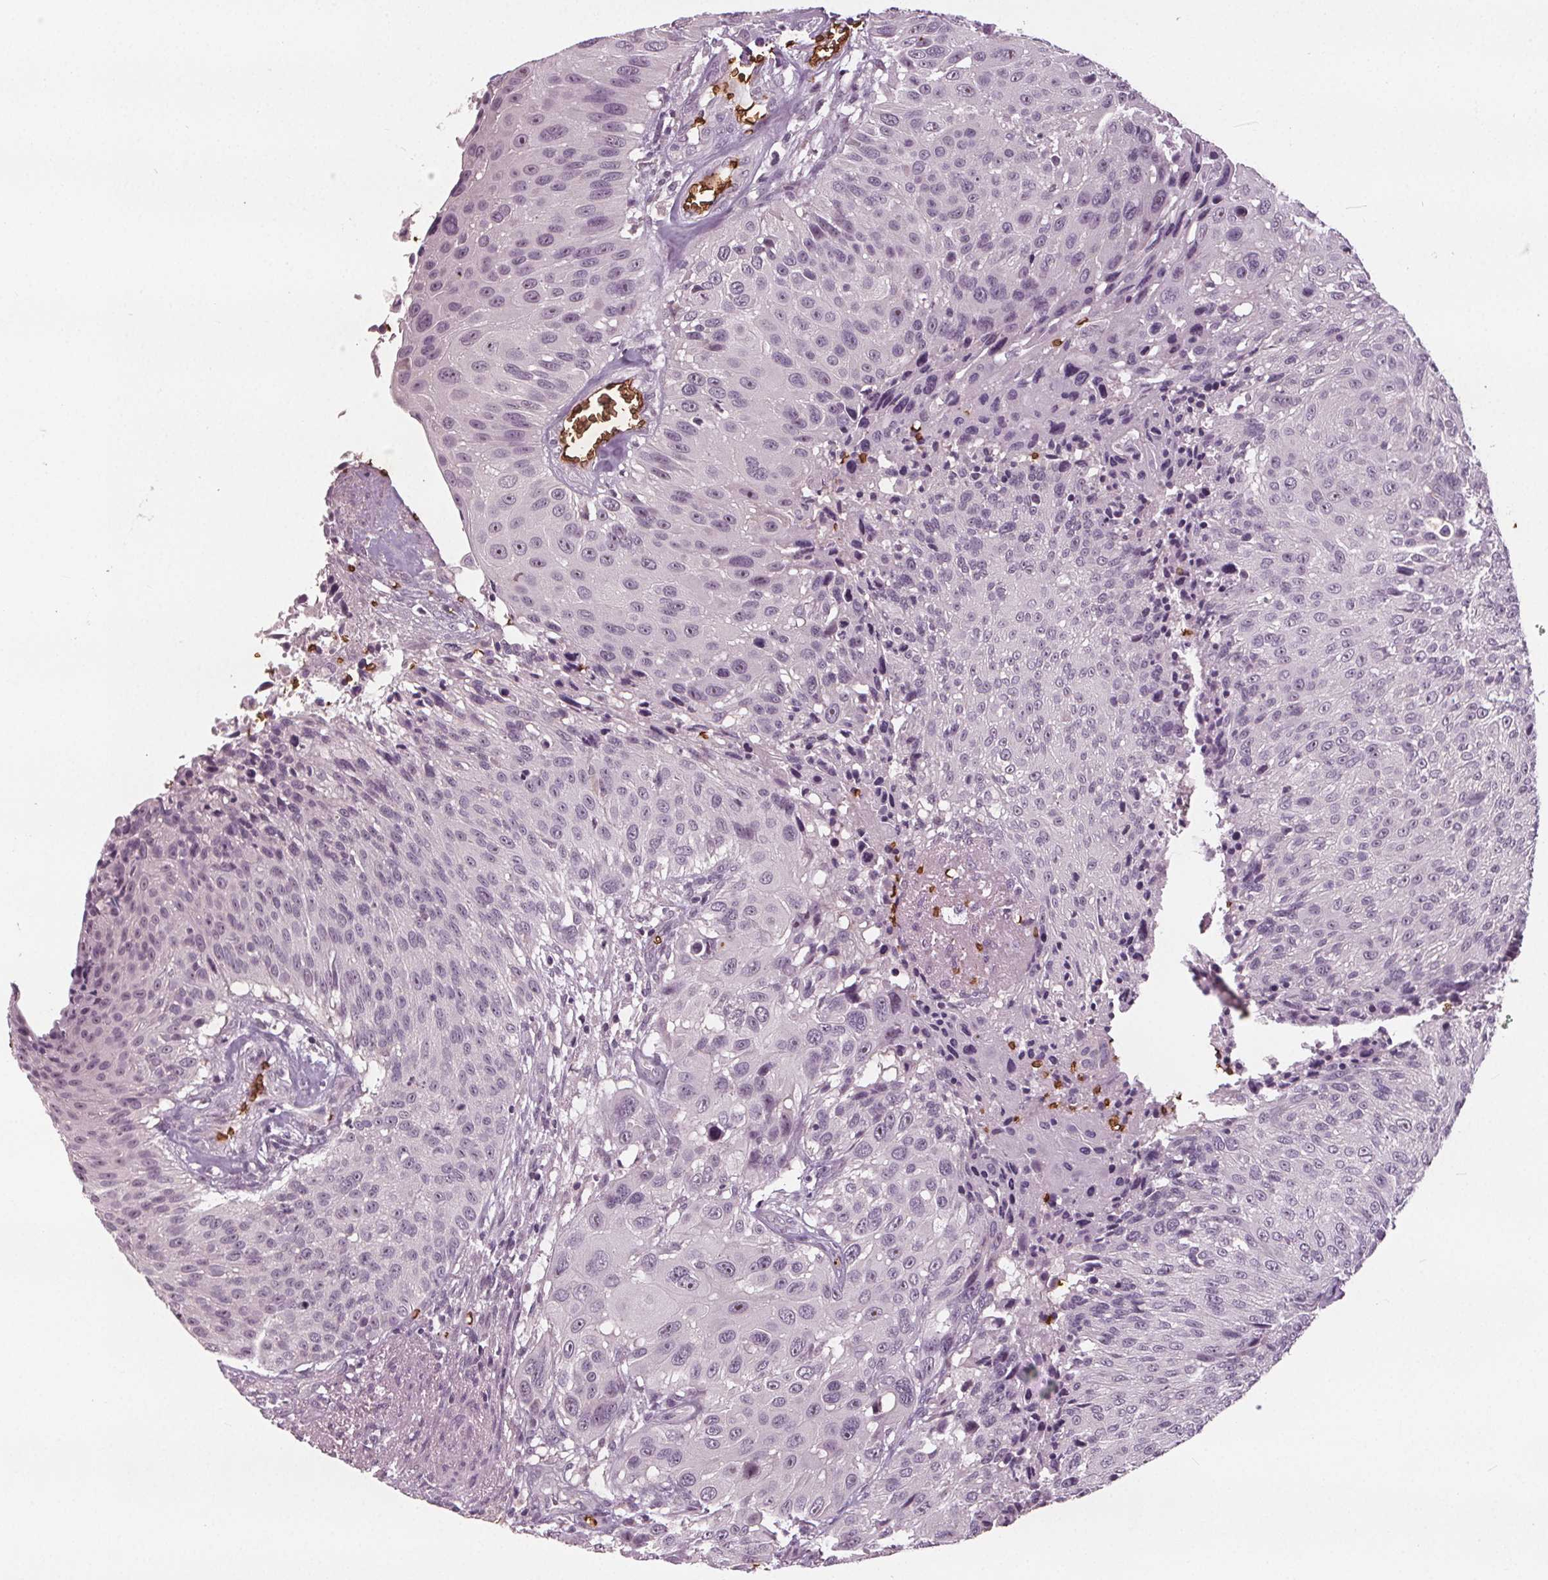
{"staining": {"intensity": "negative", "quantity": "none", "location": "none"}, "tissue": "urothelial cancer", "cell_type": "Tumor cells", "image_type": "cancer", "snomed": [{"axis": "morphology", "description": "Urothelial carcinoma, NOS"}, {"axis": "topography", "description": "Urinary bladder"}], "caption": "Immunohistochemistry (IHC) of transitional cell carcinoma demonstrates no staining in tumor cells.", "gene": "SLC4A1", "patient": {"sex": "male", "age": 55}}